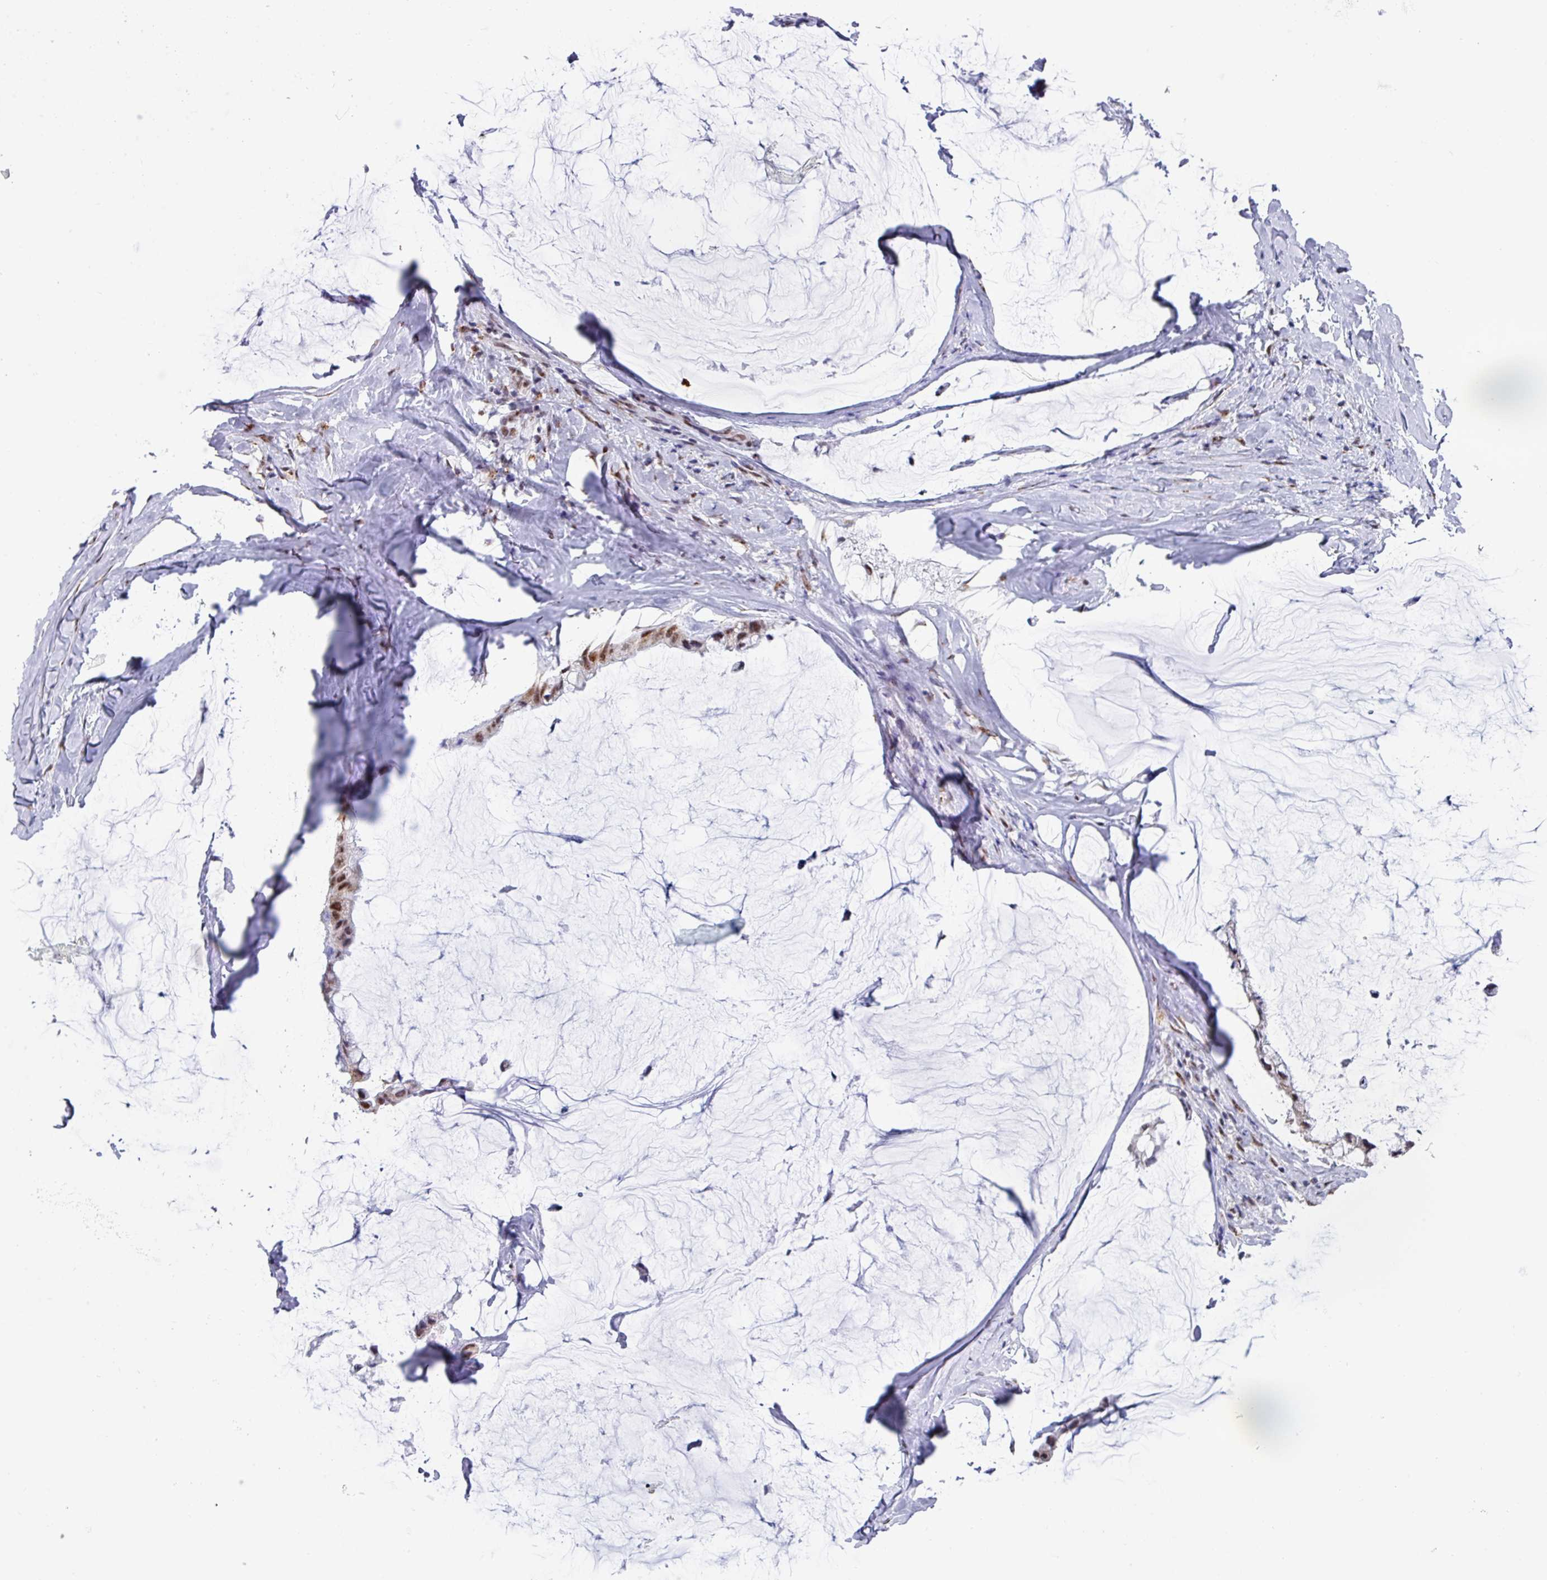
{"staining": {"intensity": "moderate", "quantity": ">75%", "location": "nuclear"}, "tissue": "ovarian cancer", "cell_type": "Tumor cells", "image_type": "cancer", "snomed": [{"axis": "morphology", "description": "Cystadenocarcinoma, mucinous, NOS"}, {"axis": "topography", "description": "Ovary"}], "caption": "Moderate nuclear expression for a protein is seen in about >75% of tumor cells of ovarian mucinous cystadenocarcinoma using immunohistochemistry (IHC).", "gene": "PUF60", "patient": {"sex": "female", "age": 39}}